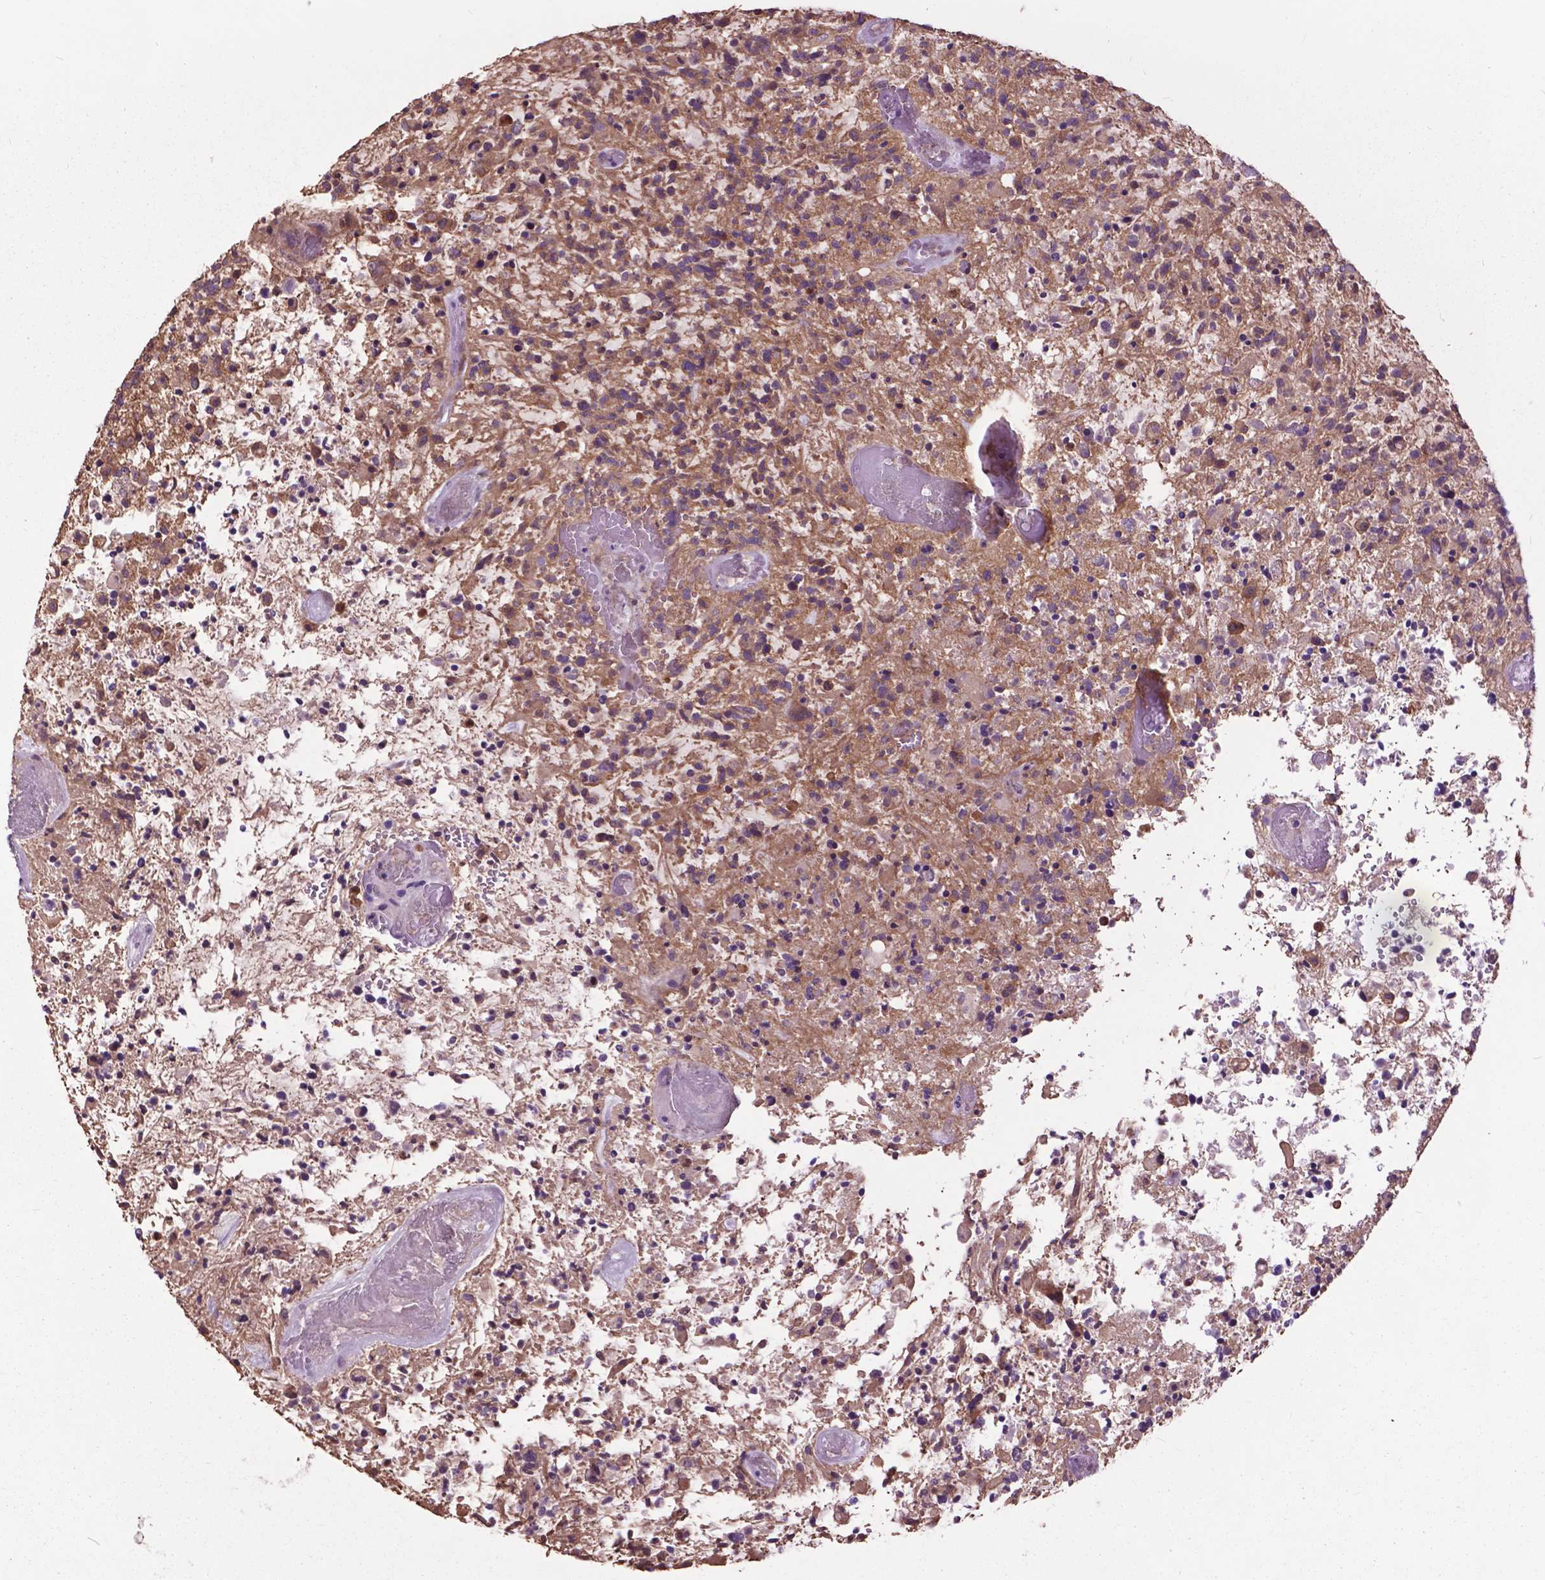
{"staining": {"intensity": "moderate", "quantity": ">75%", "location": "cytoplasmic/membranous"}, "tissue": "glioma", "cell_type": "Tumor cells", "image_type": "cancer", "snomed": [{"axis": "morphology", "description": "Glioma, malignant, High grade"}, {"axis": "topography", "description": "Brain"}], "caption": "IHC histopathology image of glioma stained for a protein (brown), which reveals medium levels of moderate cytoplasmic/membranous staining in approximately >75% of tumor cells.", "gene": "ARAF", "patient": {"sex": "female", "age": 71}}